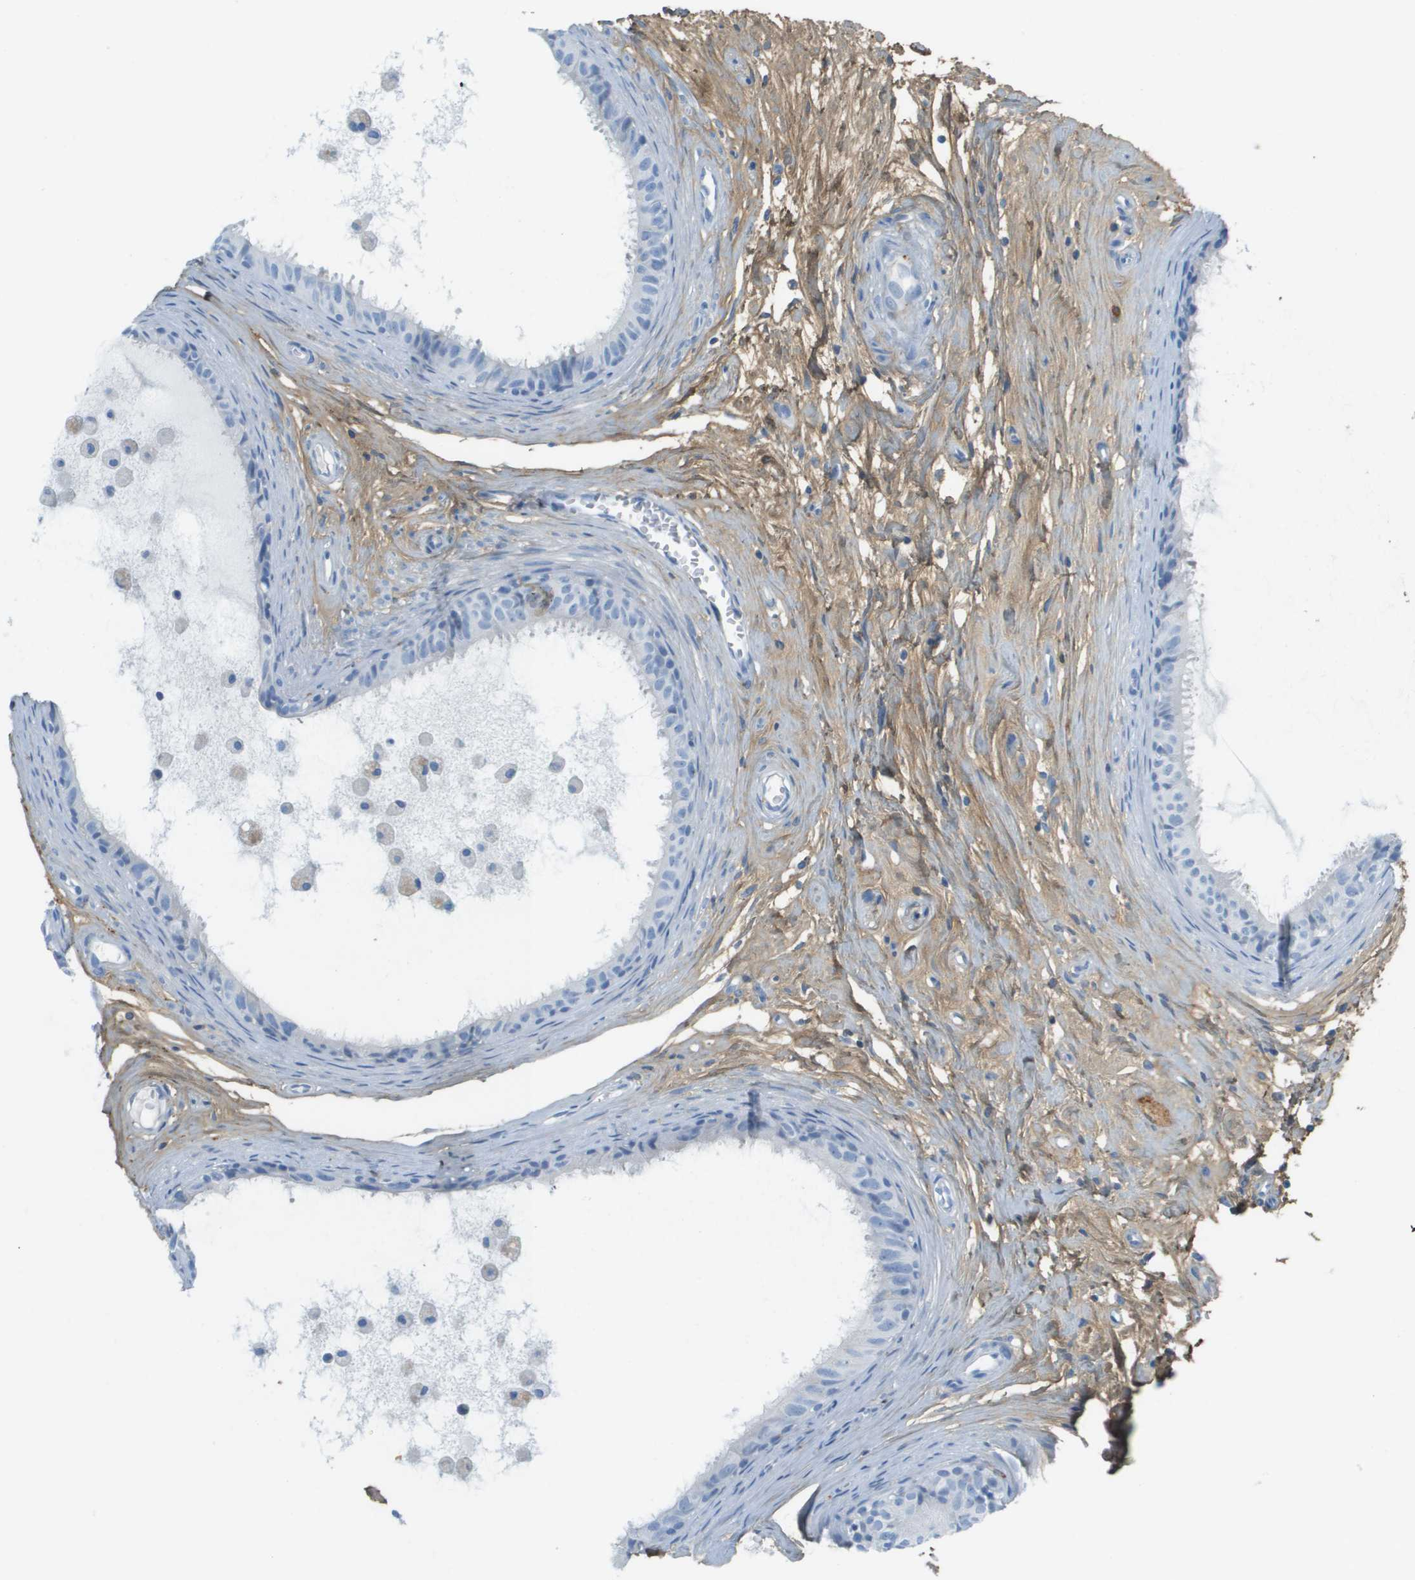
{"staining": {"intensity": "negative", "quantity": "none", "location": "none"}, "tissue": "epididymis", "cell_type": "Glandular cells", "image_type": "normal", "snomed": [{"axis": "morphology", "description": "Normal tissue, NOS"}, {"axis": "morphology", "description": "Inflammation, NOS"}, {"axis": "topography", "description": "Epididymis"}], "caption": "Immunohistochemistry (IHC) image of benign human epididymis stained for a protein (brown), which displays no staining in glandular cells.", "gene": "DCN", "patient": {"sex": "male", "age": 85}}